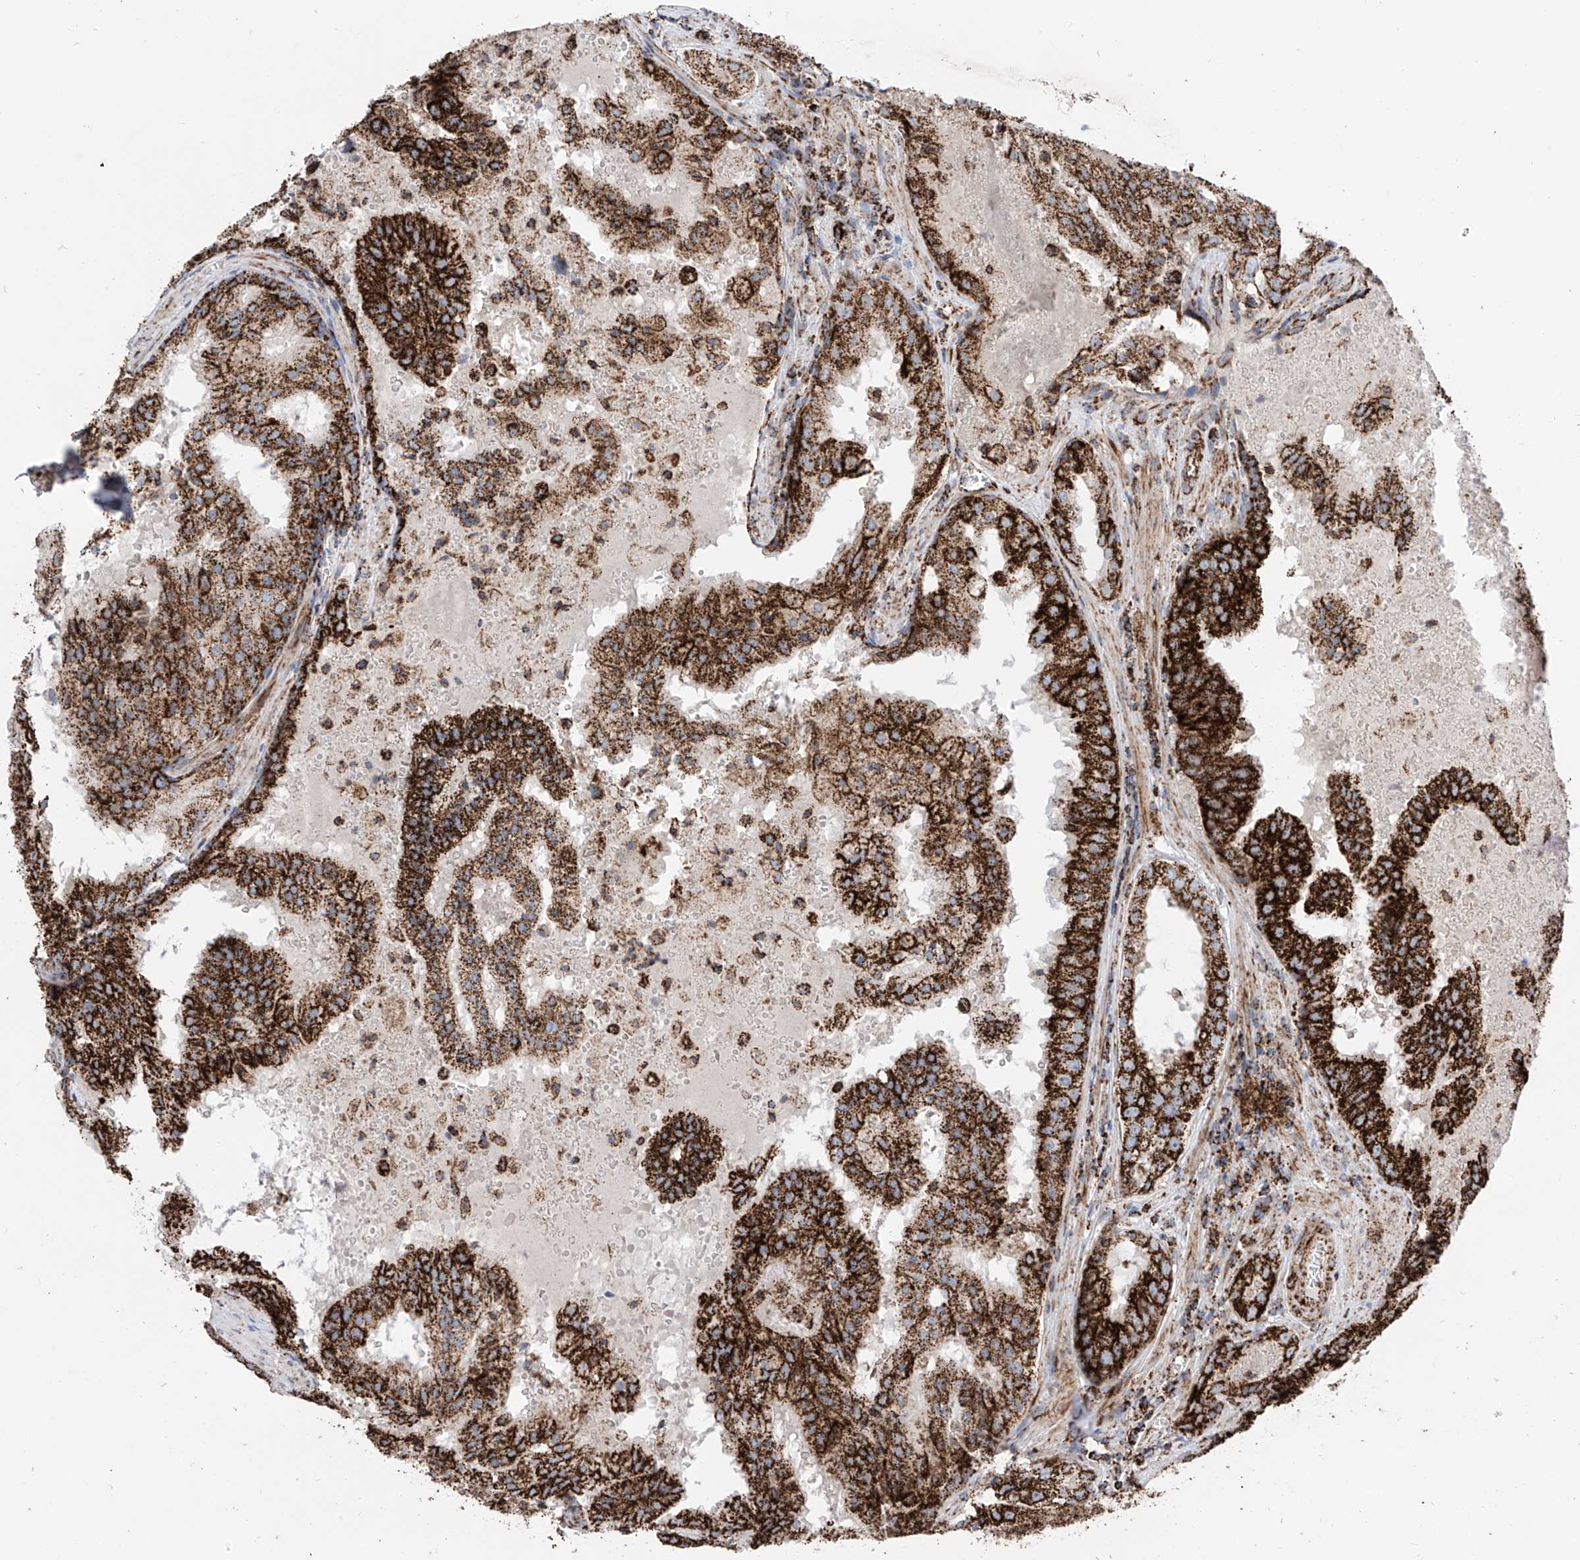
{"staining": {"intensity": "strong", "quantity": ">75%", "location": "cytoplasmic/membranous"}, "tissue": "prostate cancer", "cell_type": "Tumor cells", "image_type": "cancer", "snomed": [{"axis": "morphology", "description": "Adenocarcinoma, High grade"}, {"axis": "topography", "description": "Prostate"}], "caption": "High-magnification brightfield microscopy of prostate cancer stained with DAB (3,3'-diaminobenzidine) (brown) and counterstained with hematoxylin (blue). tumor cells exhibit strong cytoplasmic/membranous positivity is identified in about>75% of cells.", "gene": "COX5B", "patient": {"sex": "male", "age": 68}}